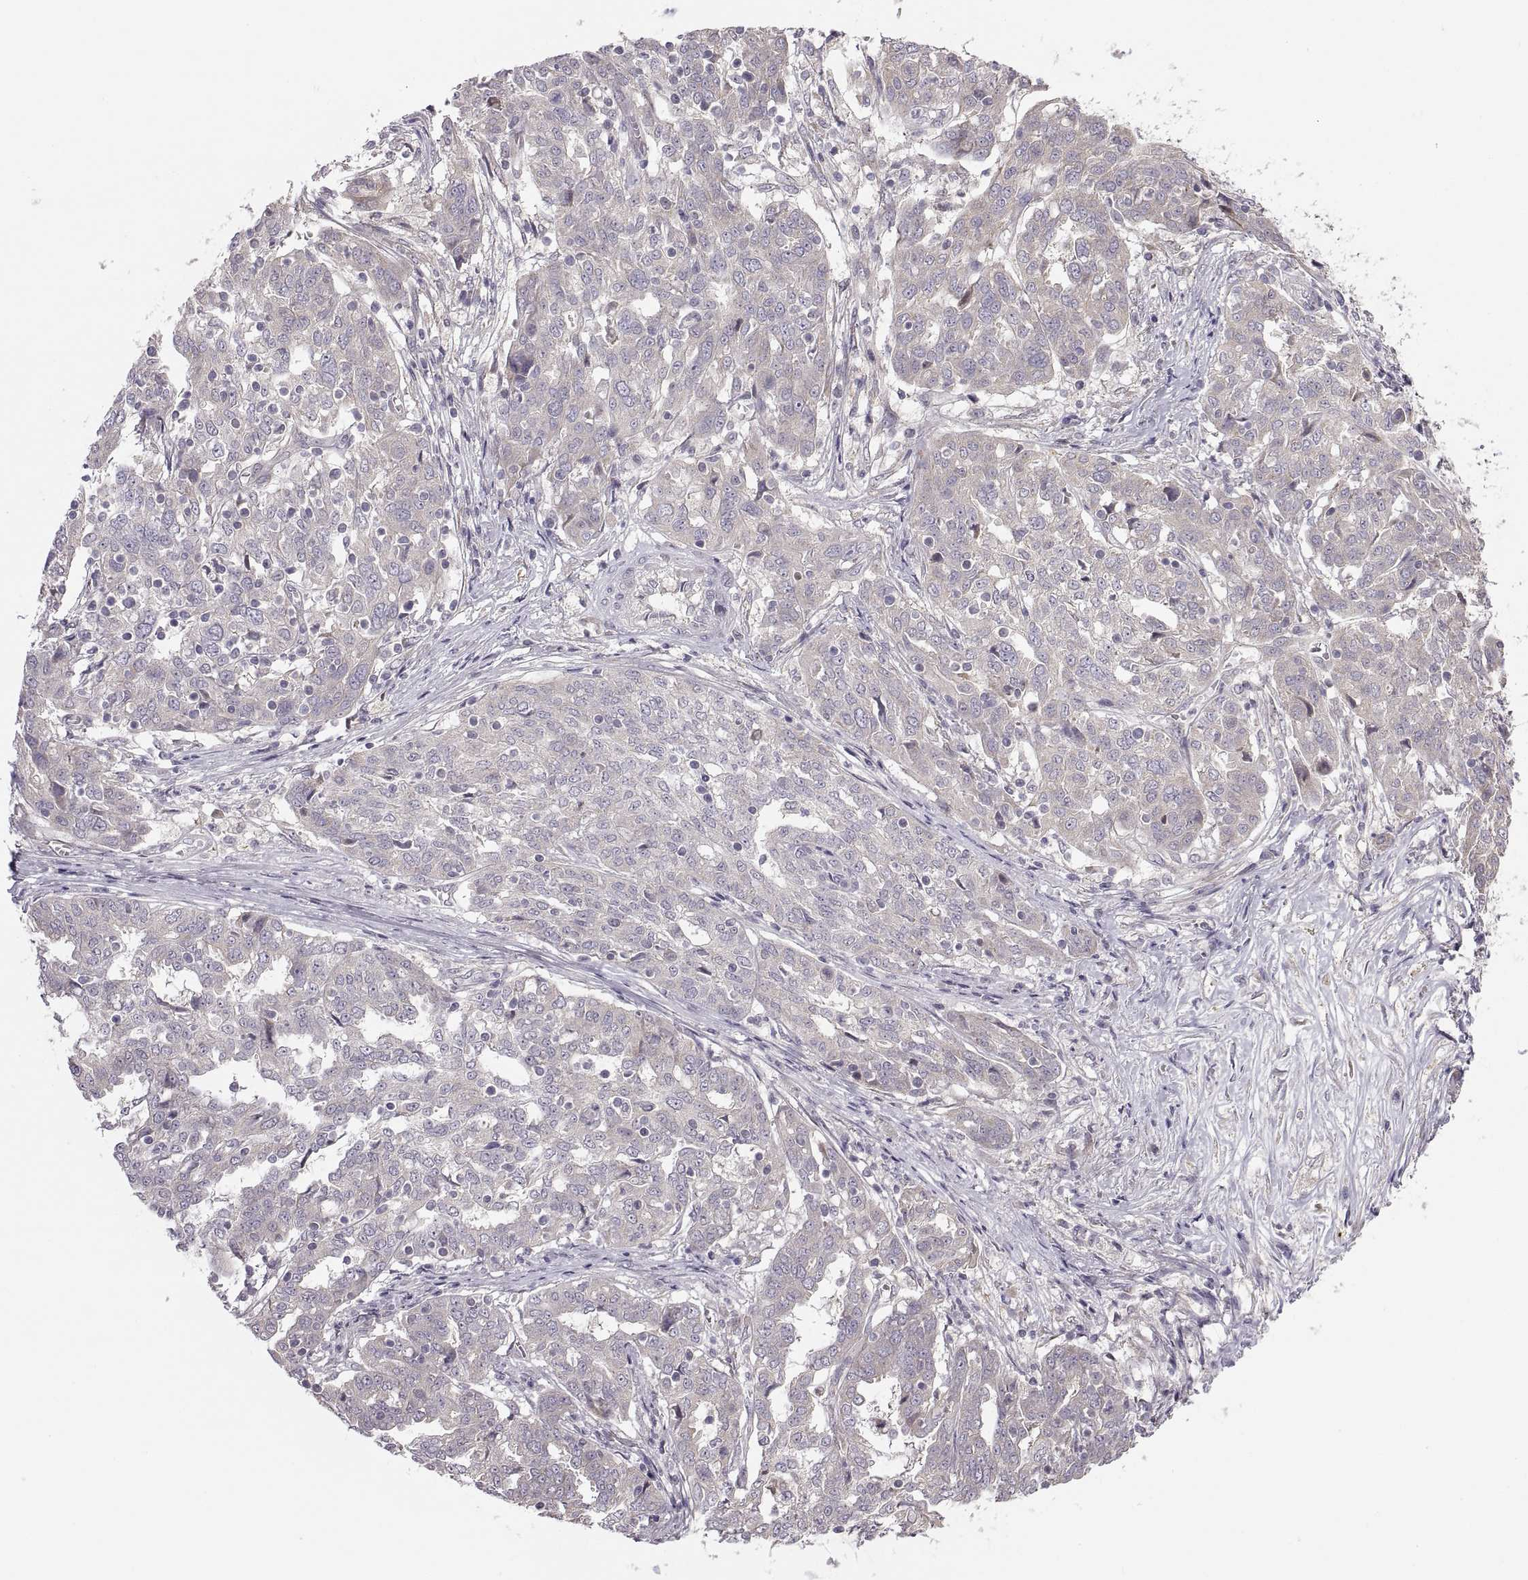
{"staining": {"intensity": "negative", "quantity": "none", "location": "none"}, "tissue": "ovarian cancer", "cell_type": "Tumor cells", "image_type": "cancer", "snomed": [{"axis": "morphology", "description": "Cystadenocarcinoma, serous, NOS"}, {"axis": "topography", "description": "Ovary"}], "caption": "The immunohistochemistry (IHC) histopathology image has no significant staining in tumor cells of ovarian cancer tissue.", "gene": "ACSBG2", "patient": {"sex": "female", "age": 67}}